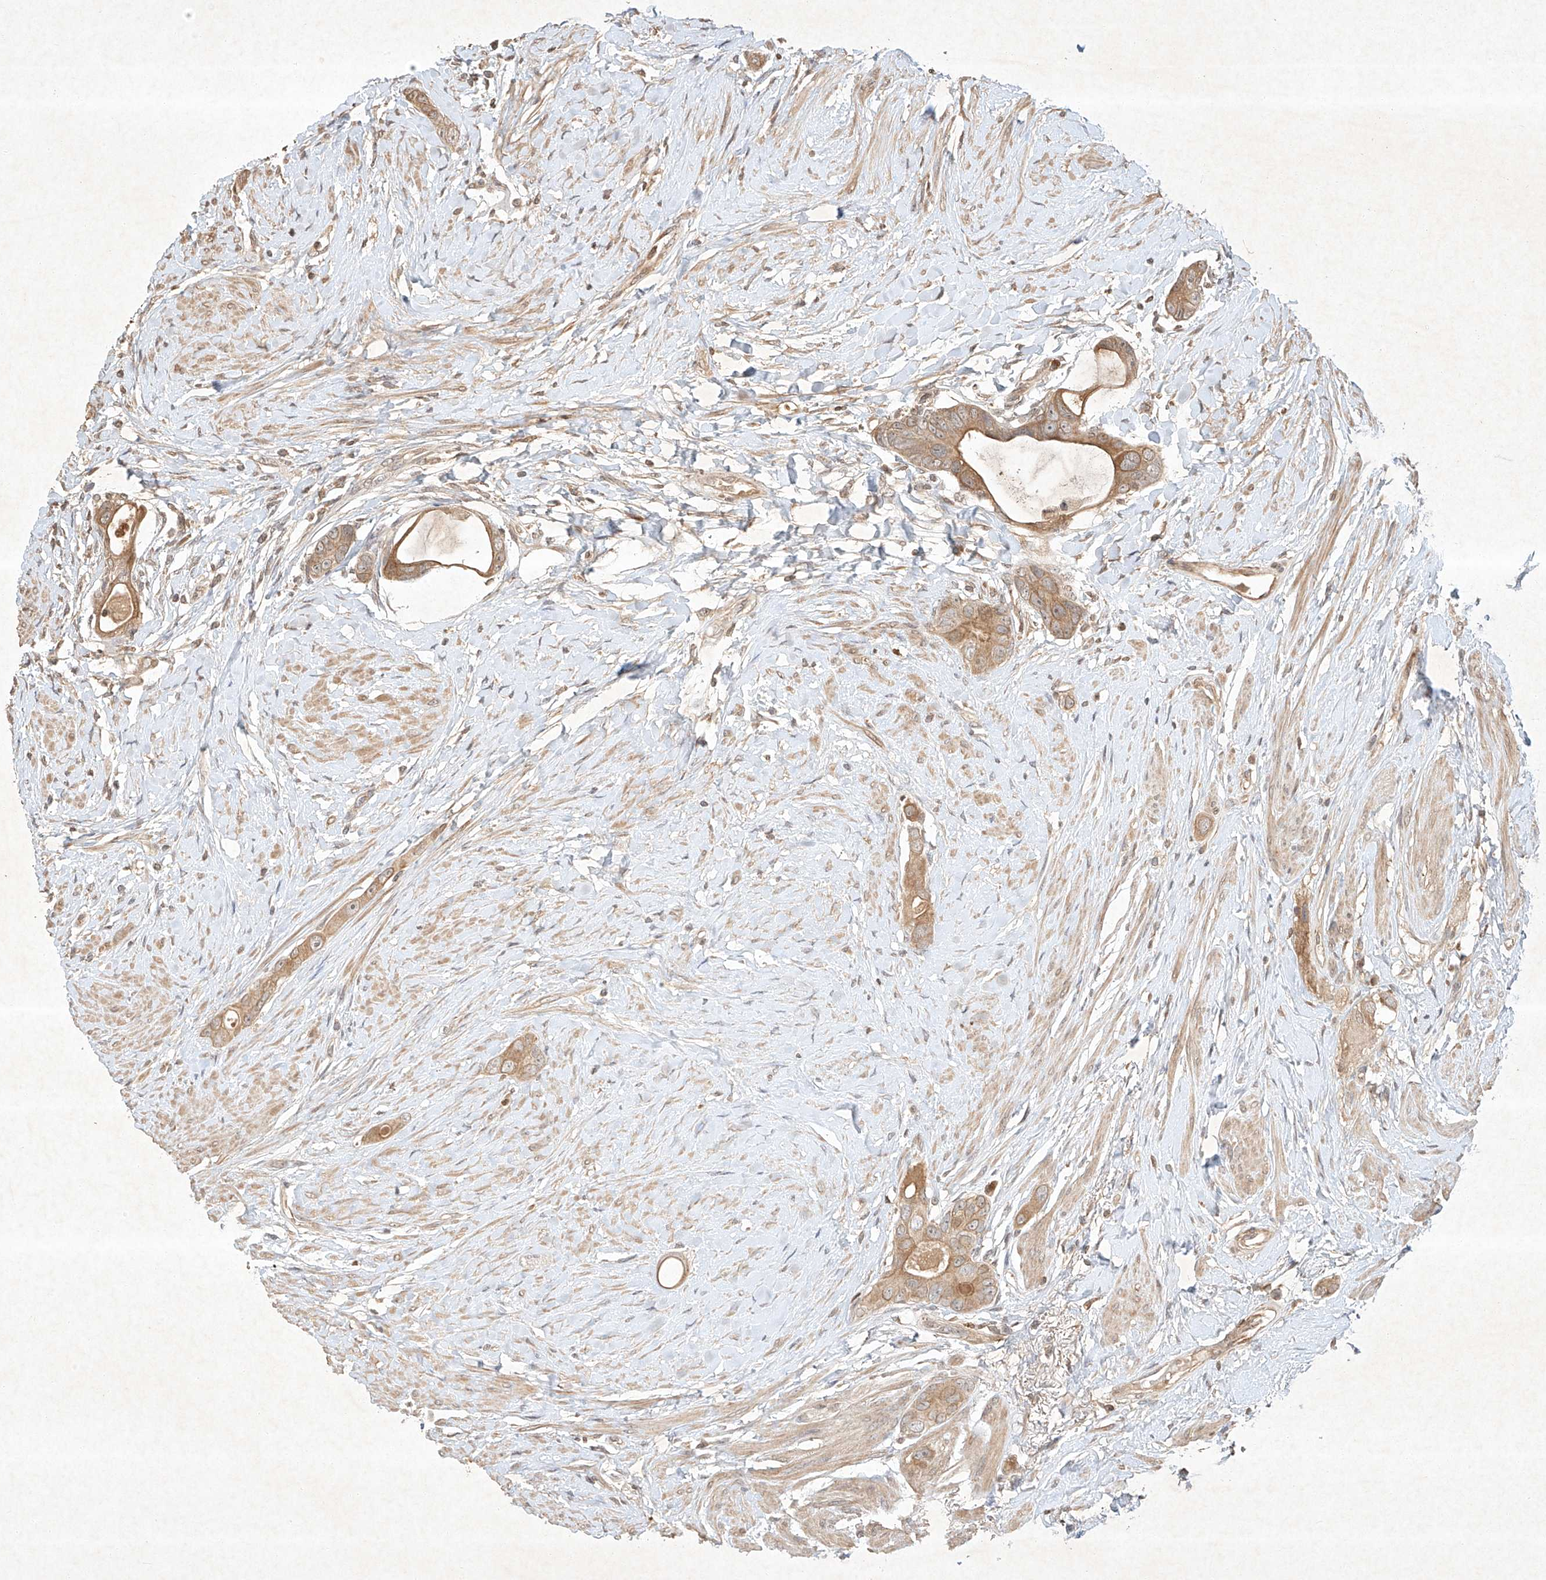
{"staining": {"intensity": "moderate", "quantity": ">75%", "location": "cytoplasmic/membranous"}, "tissue": "colorectal cancer", "cell_type": "Tumor cells", "image_type": "cancer", "snomed": [{"axis": "morphology", "description": "Adenocarcinoma, NOS"}, {"axis": "topography", "description": "Rectum"}], "caption": "The histopathology image displays staining of adenocarcinoma (colorectal), revealing moderate cytoplasmic/membranous protein positivity (brown color) within tumor cells.", "gene": "BTRC", "patient": {"sex": "male", "age": 51}}